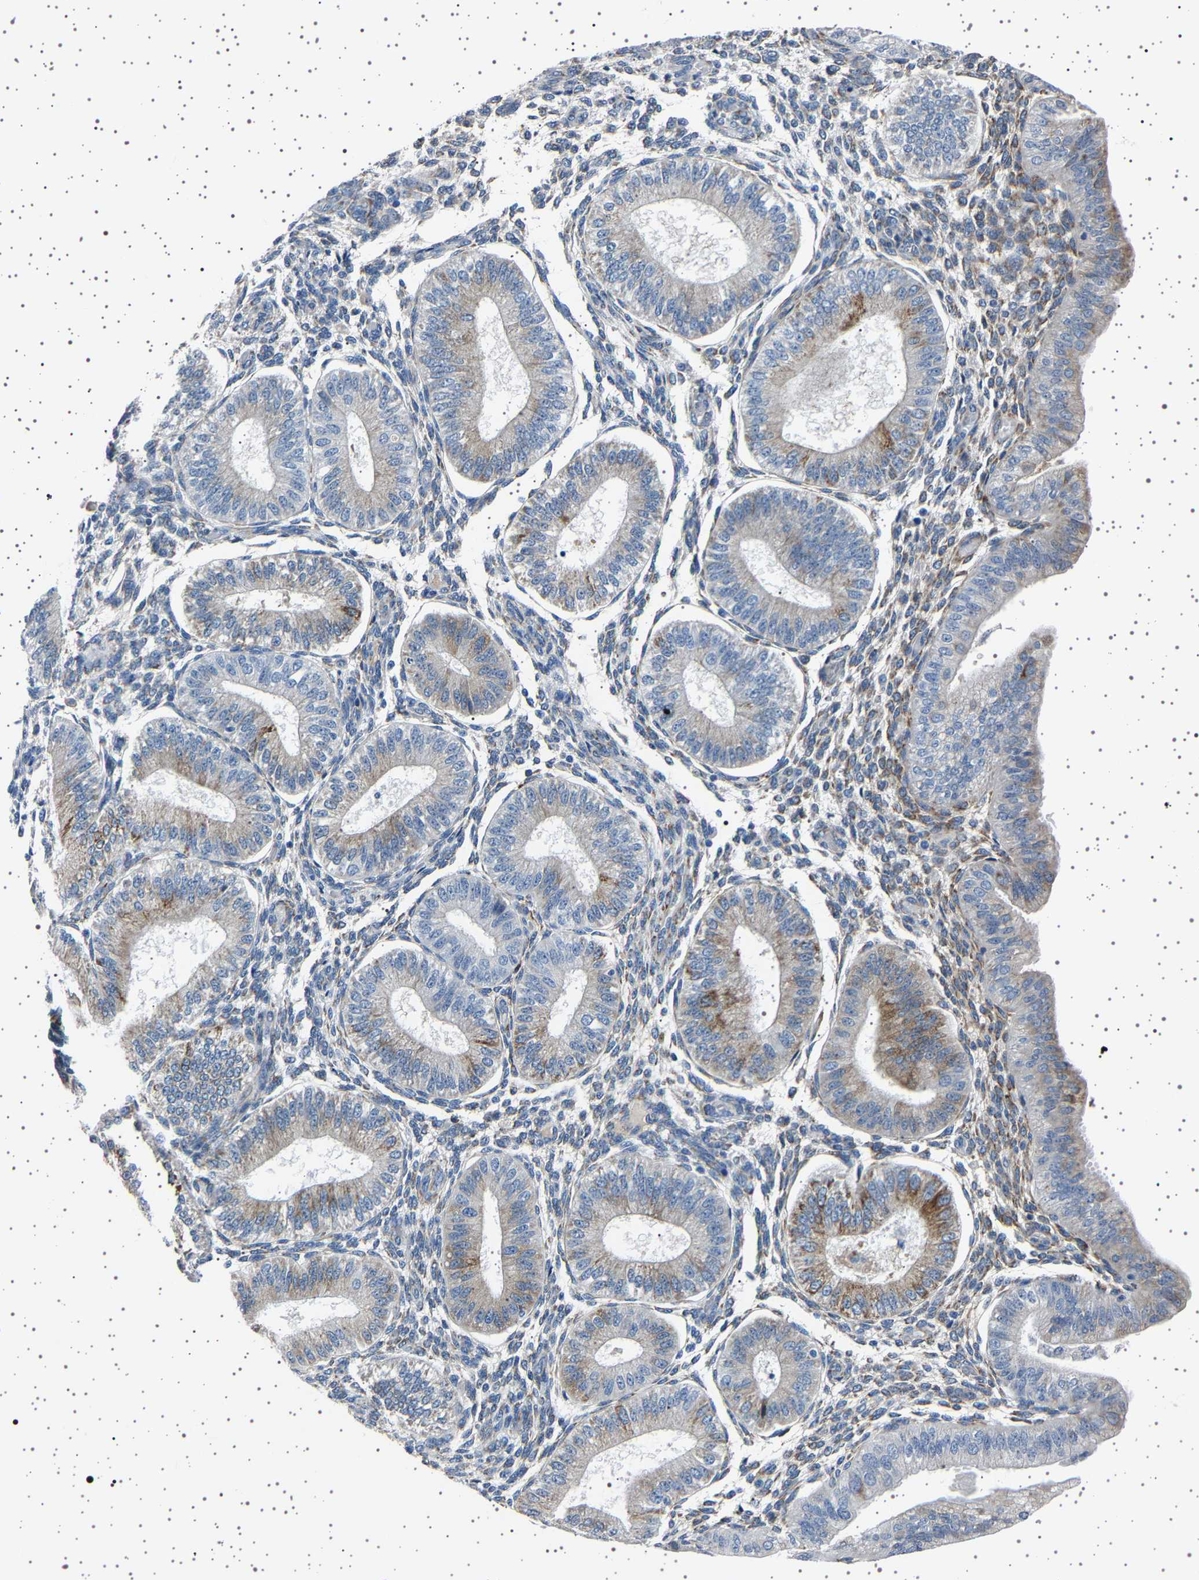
{"staining": {"intensity": "weak", "quantity": "<25%", "location": "cytoplasmic/membranous"}, "tissue": "endometrium", "cell_type": "Cells in endometrial stroma", "image_type": "normal", "snomed": [{"axis": "morphology", "description": "Normal tissue, NOS"}, {"axis": "topography", "description": "Endometrium"}], "caption": "An image of endometrium stained for a protein demonstrates no brown staining in cells in endometrial stroma.", "gene": "FTCD", "patient": {"sex": "female", "age": 39}}